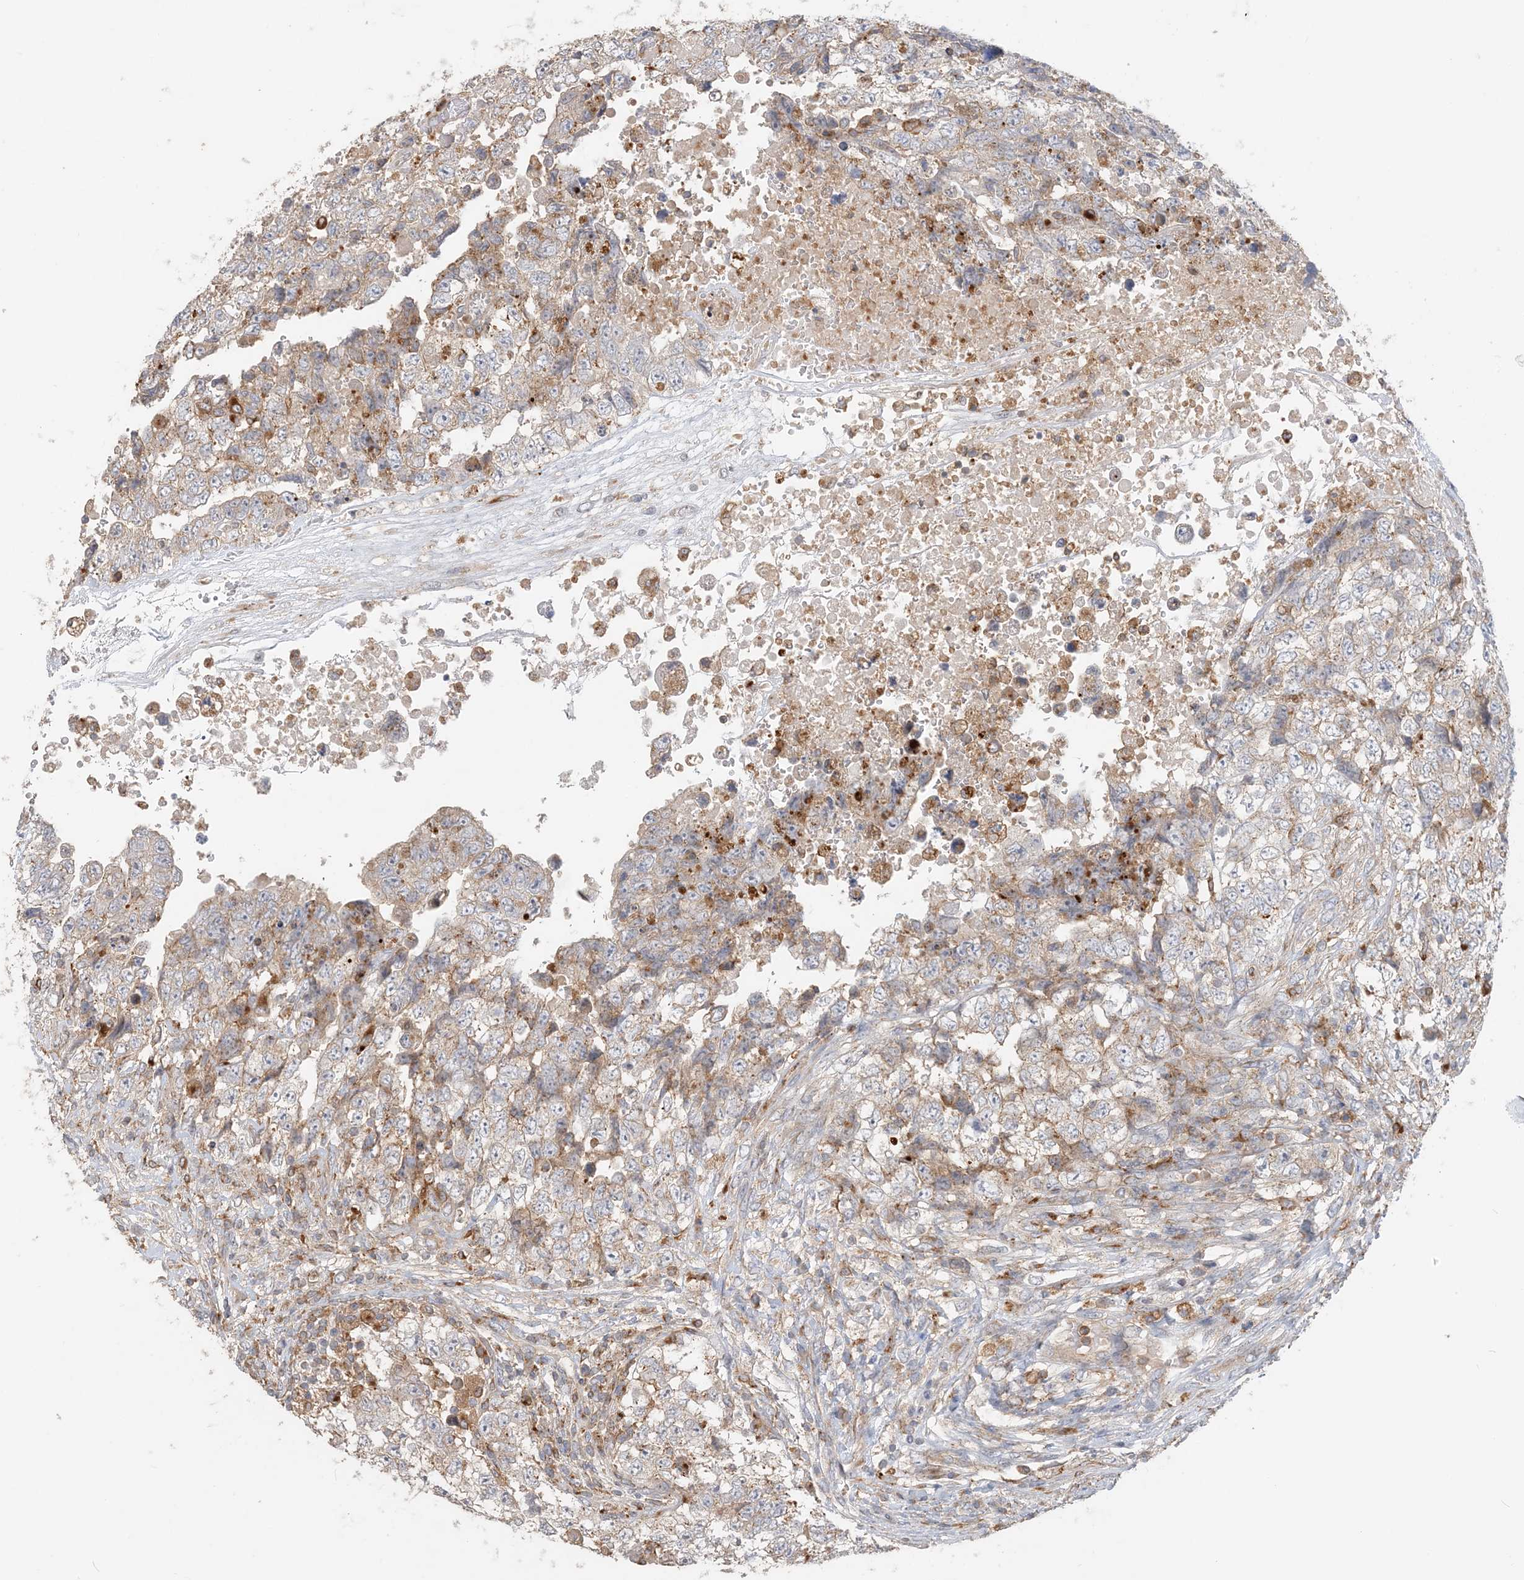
{"staining": {"intensity": "weak", "quantity": "25%-75%", "location": "cytoplasmic/membranous"}, "tissue": "testis cancer", "cell_type": "Tumor cells", "image_type": "cancer", "snomed": [{"axis": "morphology", "description": "Carcinoma, Embryonal, NOS"}, {"axis": "topography", "description": "Testis"}], "caption": "IHC of embryonal carcinoma (testis) reveals low levels of weak cytoplasmic/membranous positivity in approximately 25%-75% of tumor cells.", "gene": "SPPL2A", "patient": {"sex": "male", "age": 37}}